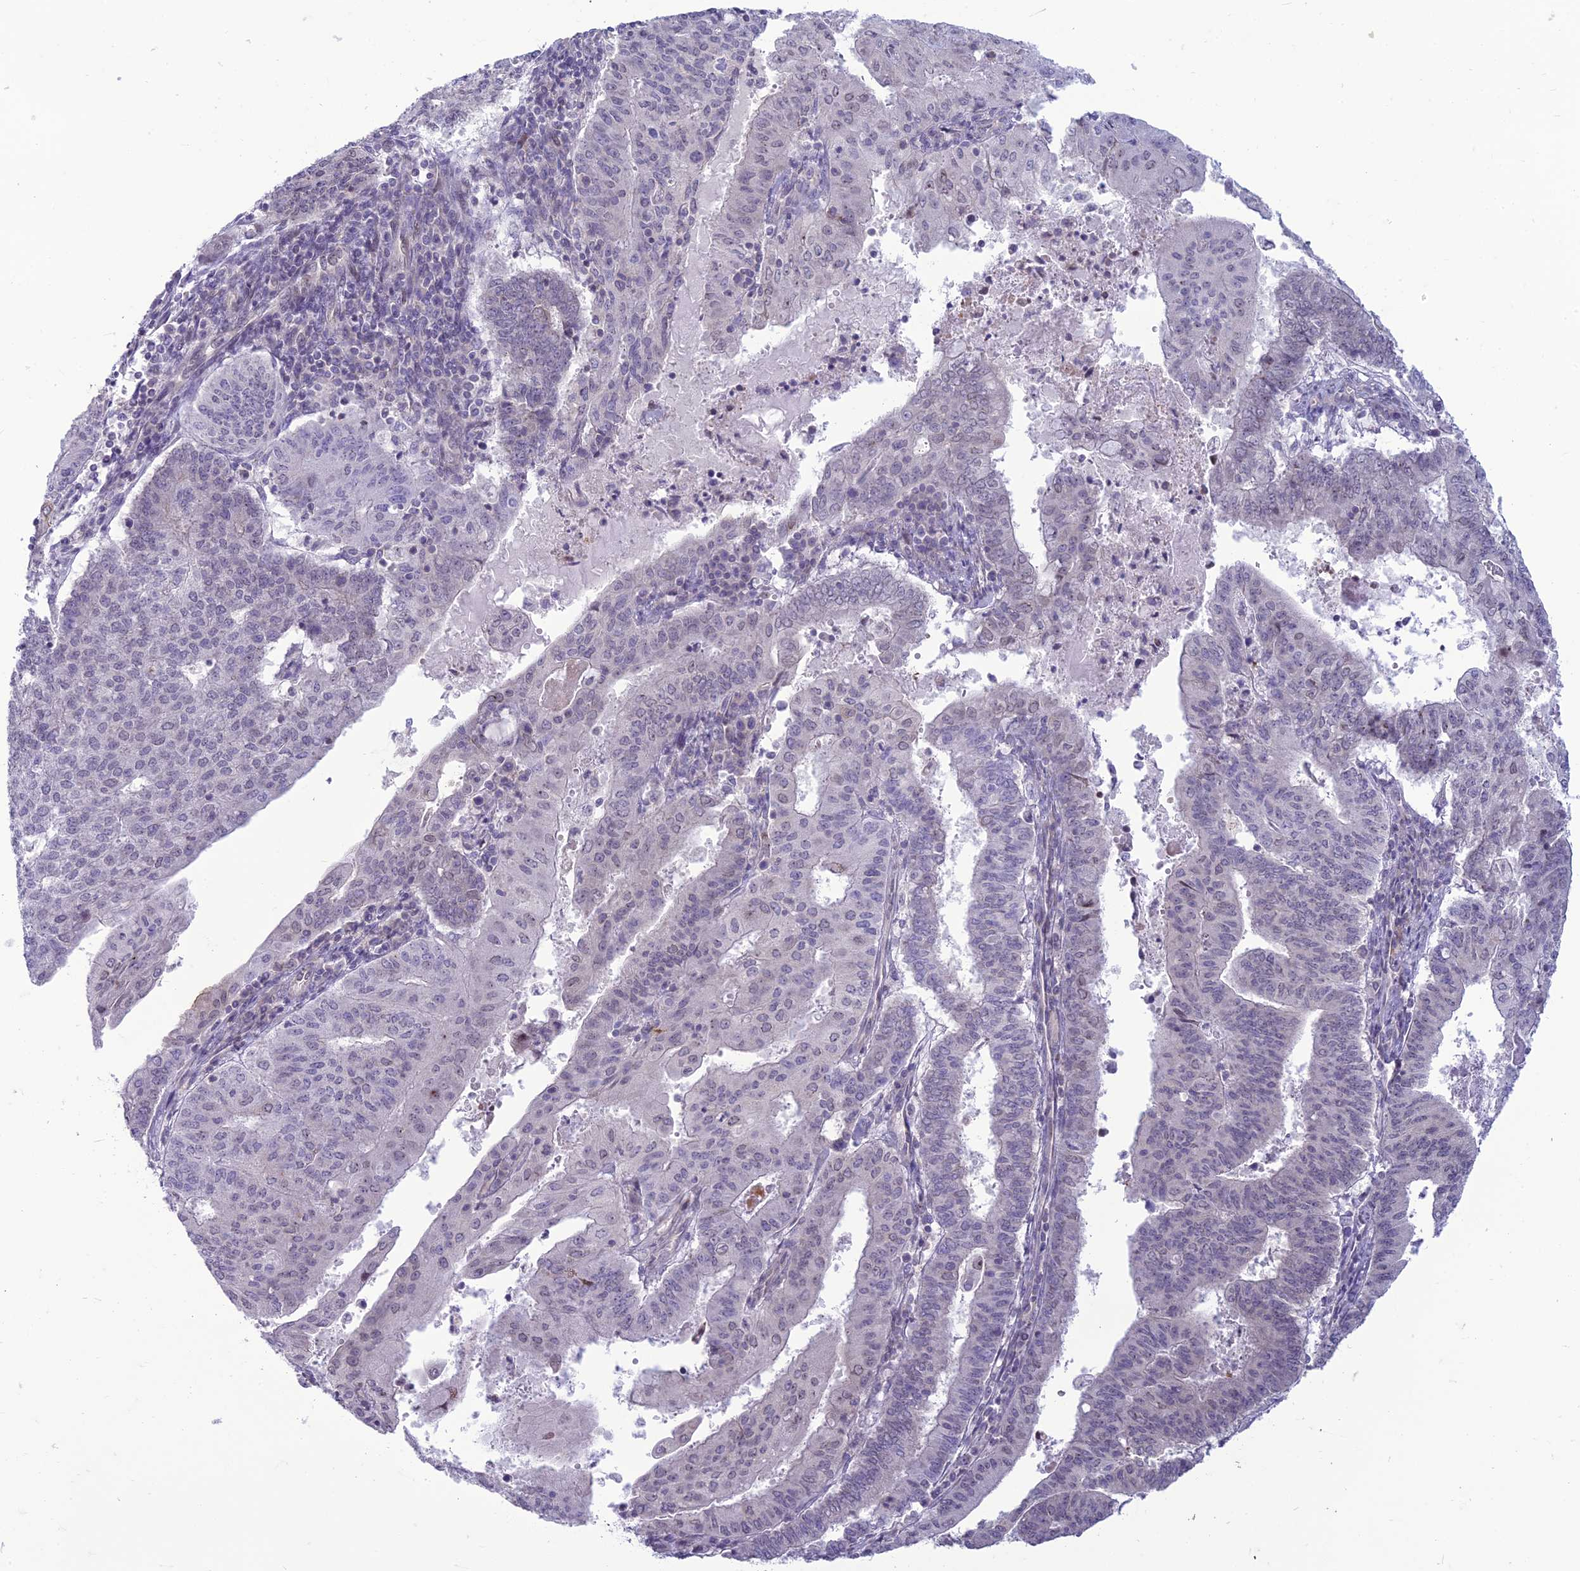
{"staining": {"intensity": "negative", "quantity": "none", "location": "none"}, "tissue": "endometrial cancer", "cell_type": "Tumor cells", "image_type": "cancer", "snomed": [{"axis": "morphology", "description": "Adenocarcinoma, NOS"}, {"axis": "topography", "description": "Endometrium"}], "caption": "IHC micrograph of human endometrial cancer (adenocarcinoma) stained for a protein (brown), which reveals no expression in tumor cells.", "gene": "DTX2", "patient": {"sex": "female", "age": 59}}